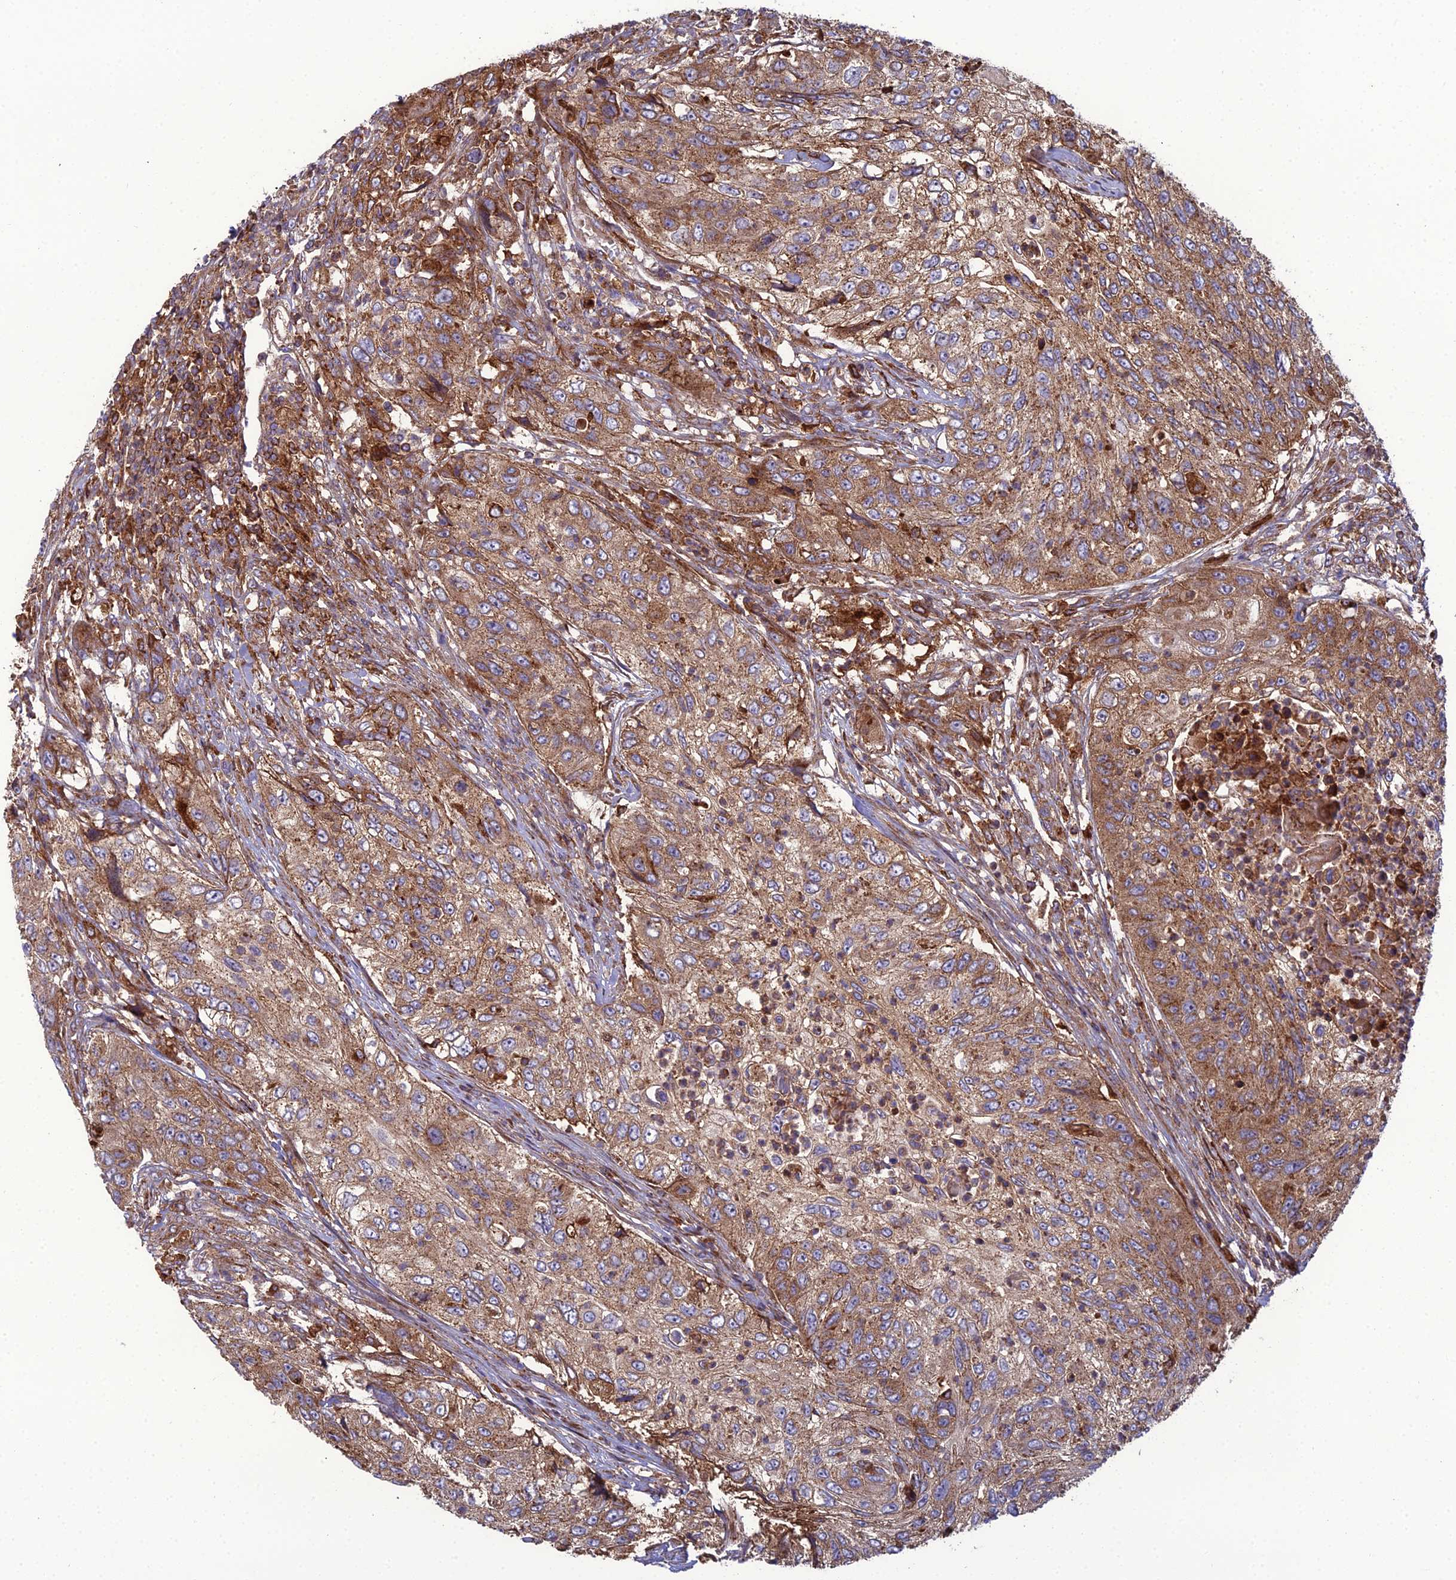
{"staining": {"intensity": "moderate", "quantity": ">75%", "location": "cytoplasmic/membranous"}, "tissue": "urothelial cancer", "cell_type": "Tumor cells", "image_type": "cancer", "snomed": [{"axis": "morphology", "description": "Urothelial carcinoma, High grade"}, {"axis": "topography", "description": "Urinary bladder"}], "caption": "Urothelial carcinoma (high-grade) was stained to show a protein in brown. There is medium levels of moderate cytoplasmic/membranous expression in approximately >75% of tumor cells.", "gene": "LNPEP", "patient": {"sex": "female", "age": 60}}